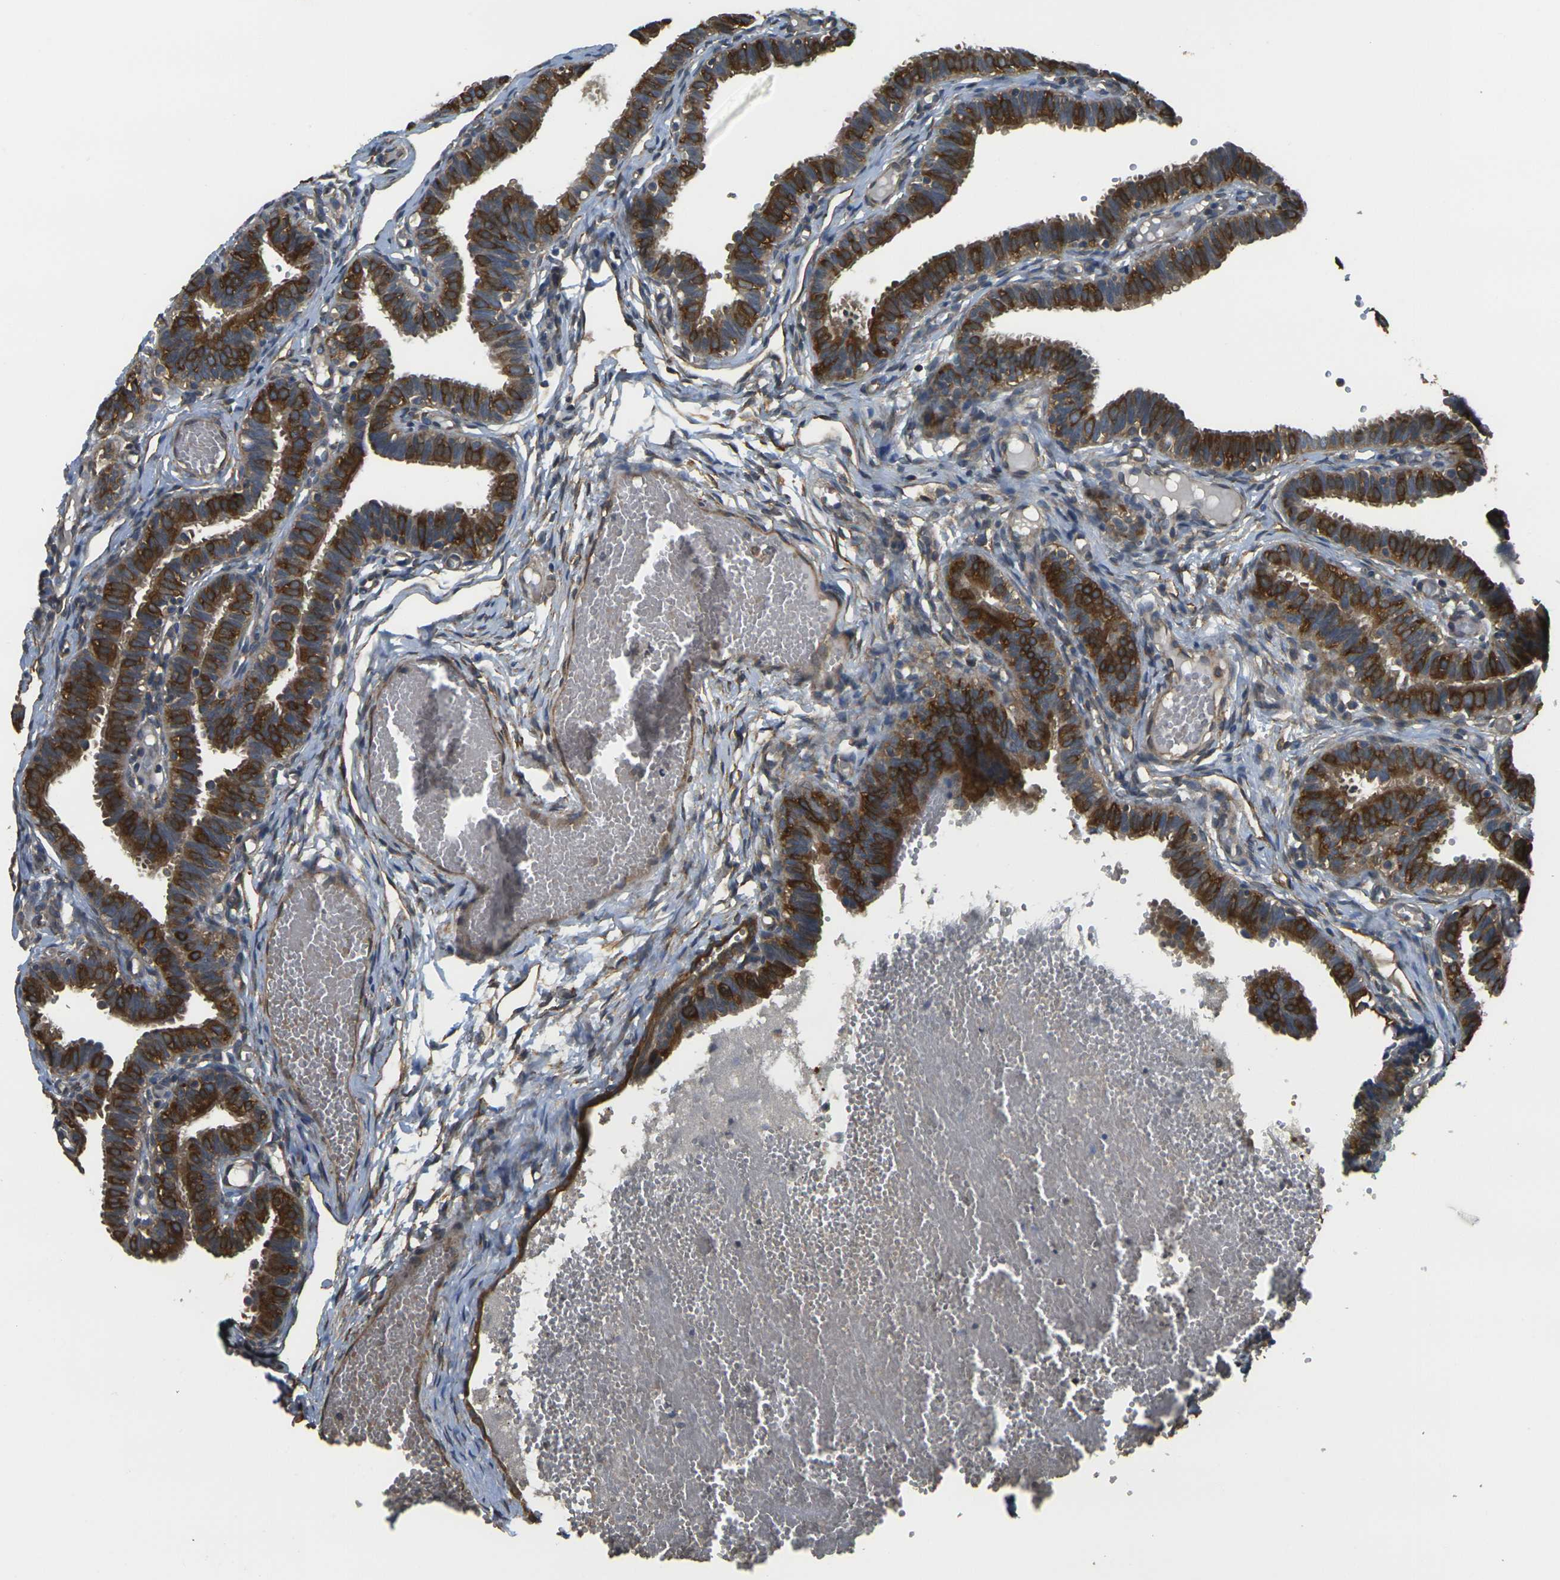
{"staining": {"intensity": "strong", "quantity": ">75%", "location": "cytoplasmic/membranous"}, "tissue": "fallopian tube", "cell_type": "Glandular cells", "image_type": "normal", "snomed": [{"axis": "morphology", "description": "Normal tissue, NOS"}, {"axis": "topography", "description": "Fallopian tube"}, {"axis": "topography", "description": "Placenta"}], "caption": "Benign fallopian tube was stained to show a protein in brown. There is high levels of strong cytoplasmic/membranous staining in about >75% of glandular cells.", "gene": "CAST", "patient": {"sex": "female", "age": 34}}